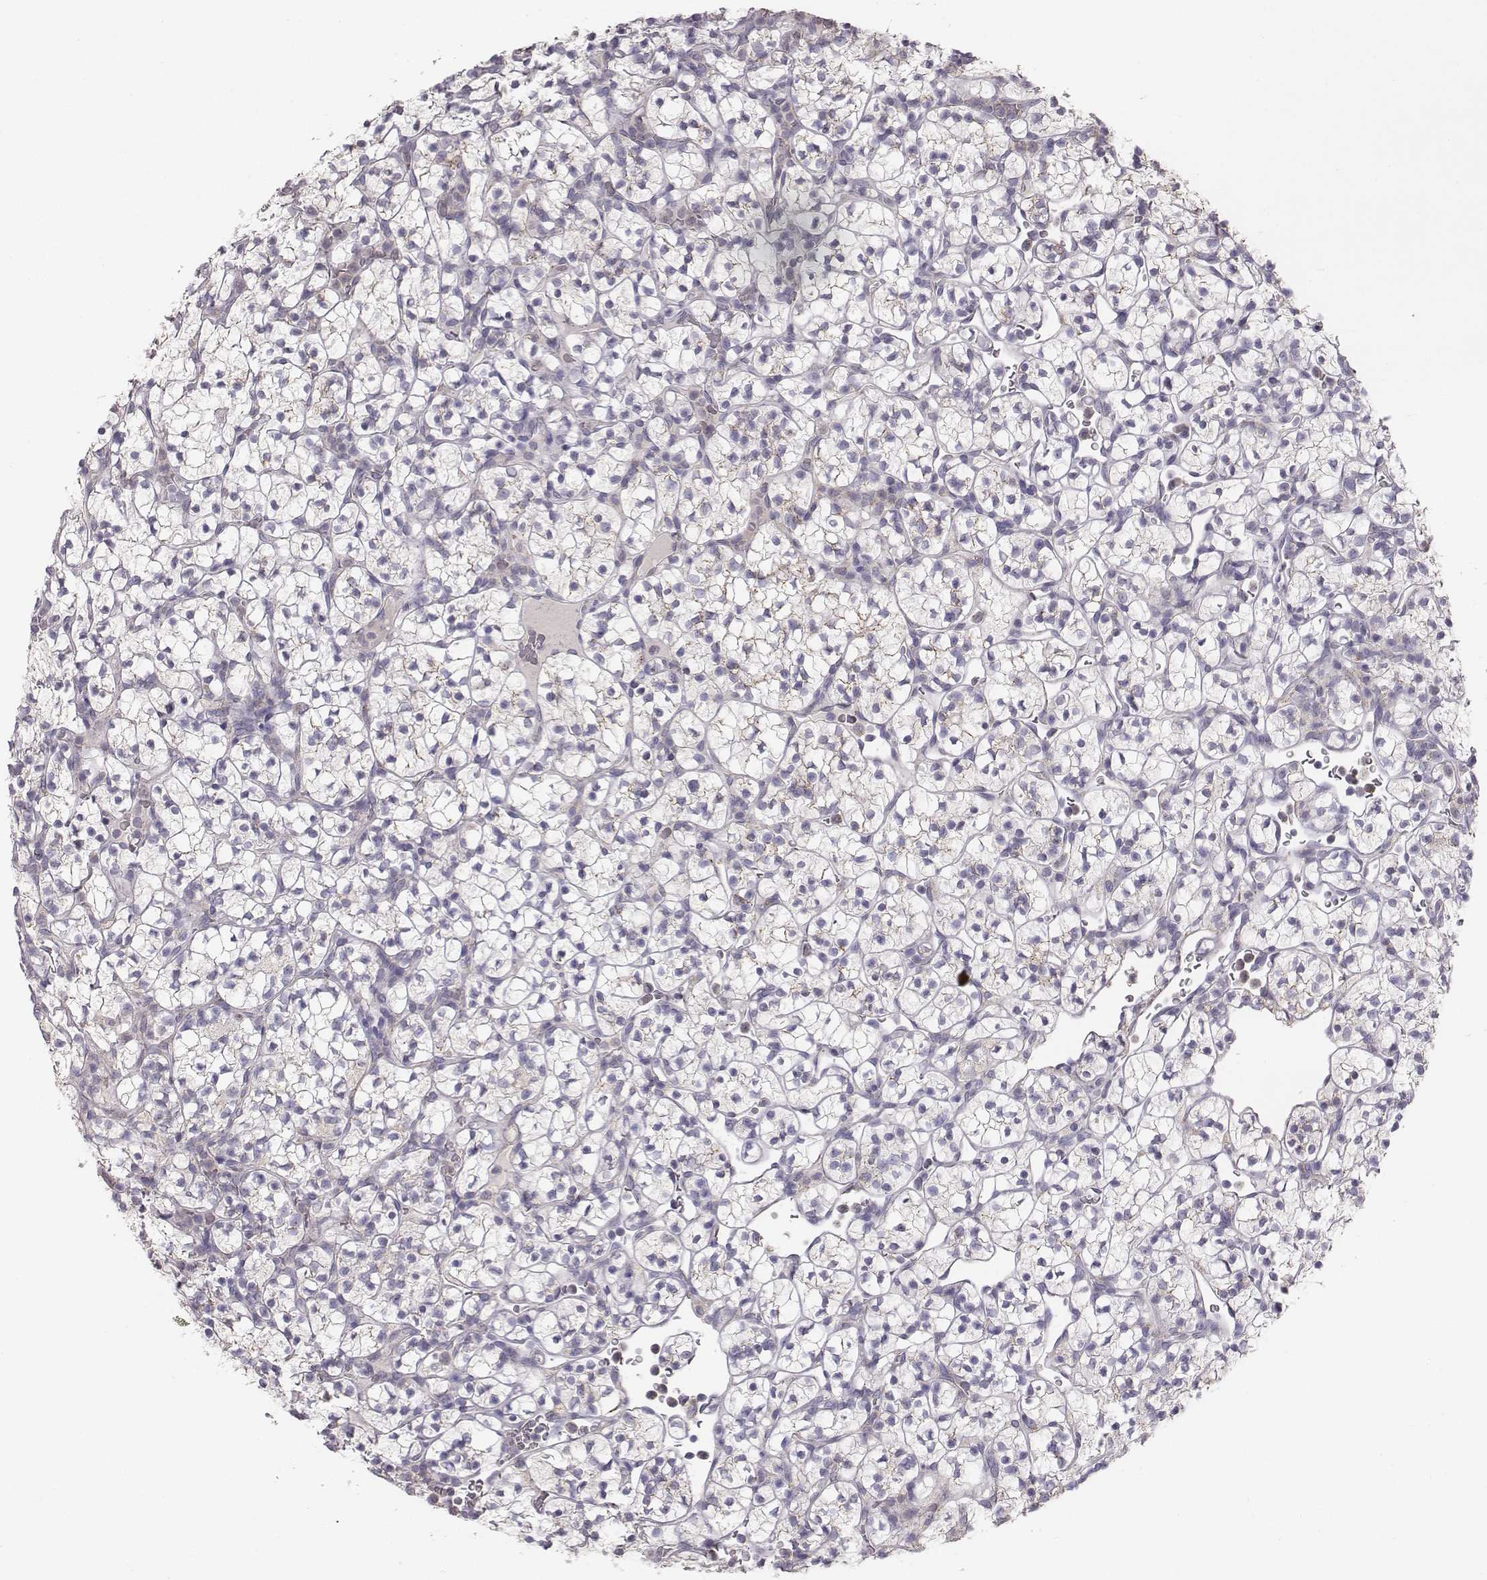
{"staining": {"intensity": "negative", "quantity": "none", "location": "none"}, "tissue": "renal cancer", "cell_type": "Tumor cells", "image_type": "cancer", "snomed": [{"axis": "morphology", "description": "Adenocarcinoma, NOS"}, {"axis": "topography", "description": "Kidney"}], "caption": "The immunohistochemistry (IHC) photomicrograph has no significant positivity in tumor cells of renal cancer tissue. The staining was performed using DAB (3,3'-diaminobenzidine) to visualize the protein expression in brown, while the nuclei were stained in blue with hematoxylin (Magnification: 20x).", "gene": "ABCD3", "patient": {"sex": "female", "age": 89}}